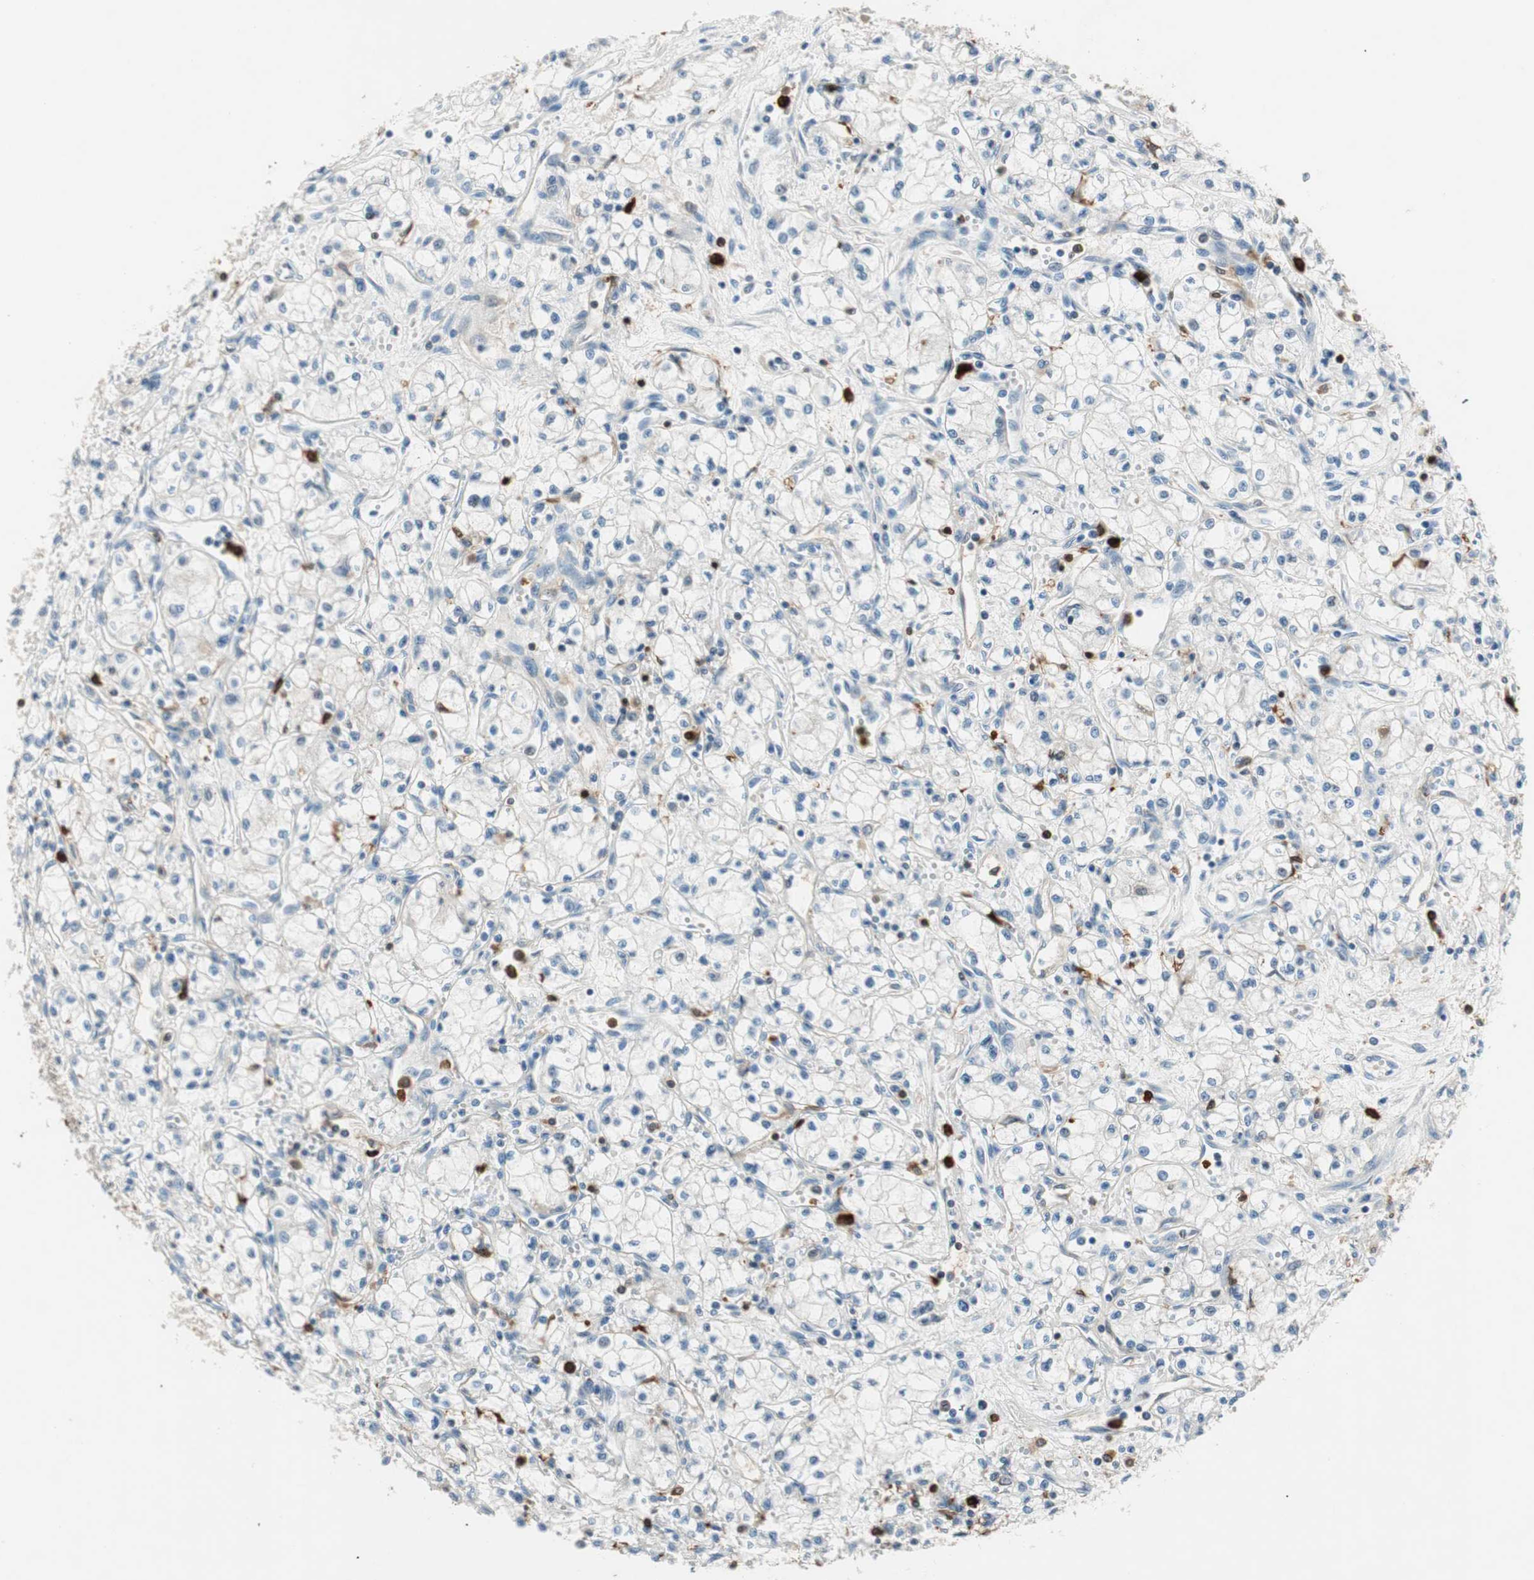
{"staining": {"intensity": "negative", "quantity": "none", "location": "none"}, "tissue": "renal cancer", "cell_type": "Tumor cells", "image_type": "cancer", "snomed": [{"axis": "morphology", "description": "Normal tissue, NOS"}, {"axis": "morphology", "description": "Adenocarcinoma, NOS"}, {"axis": "topography", "description": "Kidney"}], "caption": "High power microscopy histopathology image of an immunohistochemistry histopathology image of renal cancer (adenocarcinoma), revealing no significant positivity in tumor cells. (DAB IHC with hematoxylin counter stain).", "gene": "COTL1", "patient": {"sex": "male", "age": 59}}